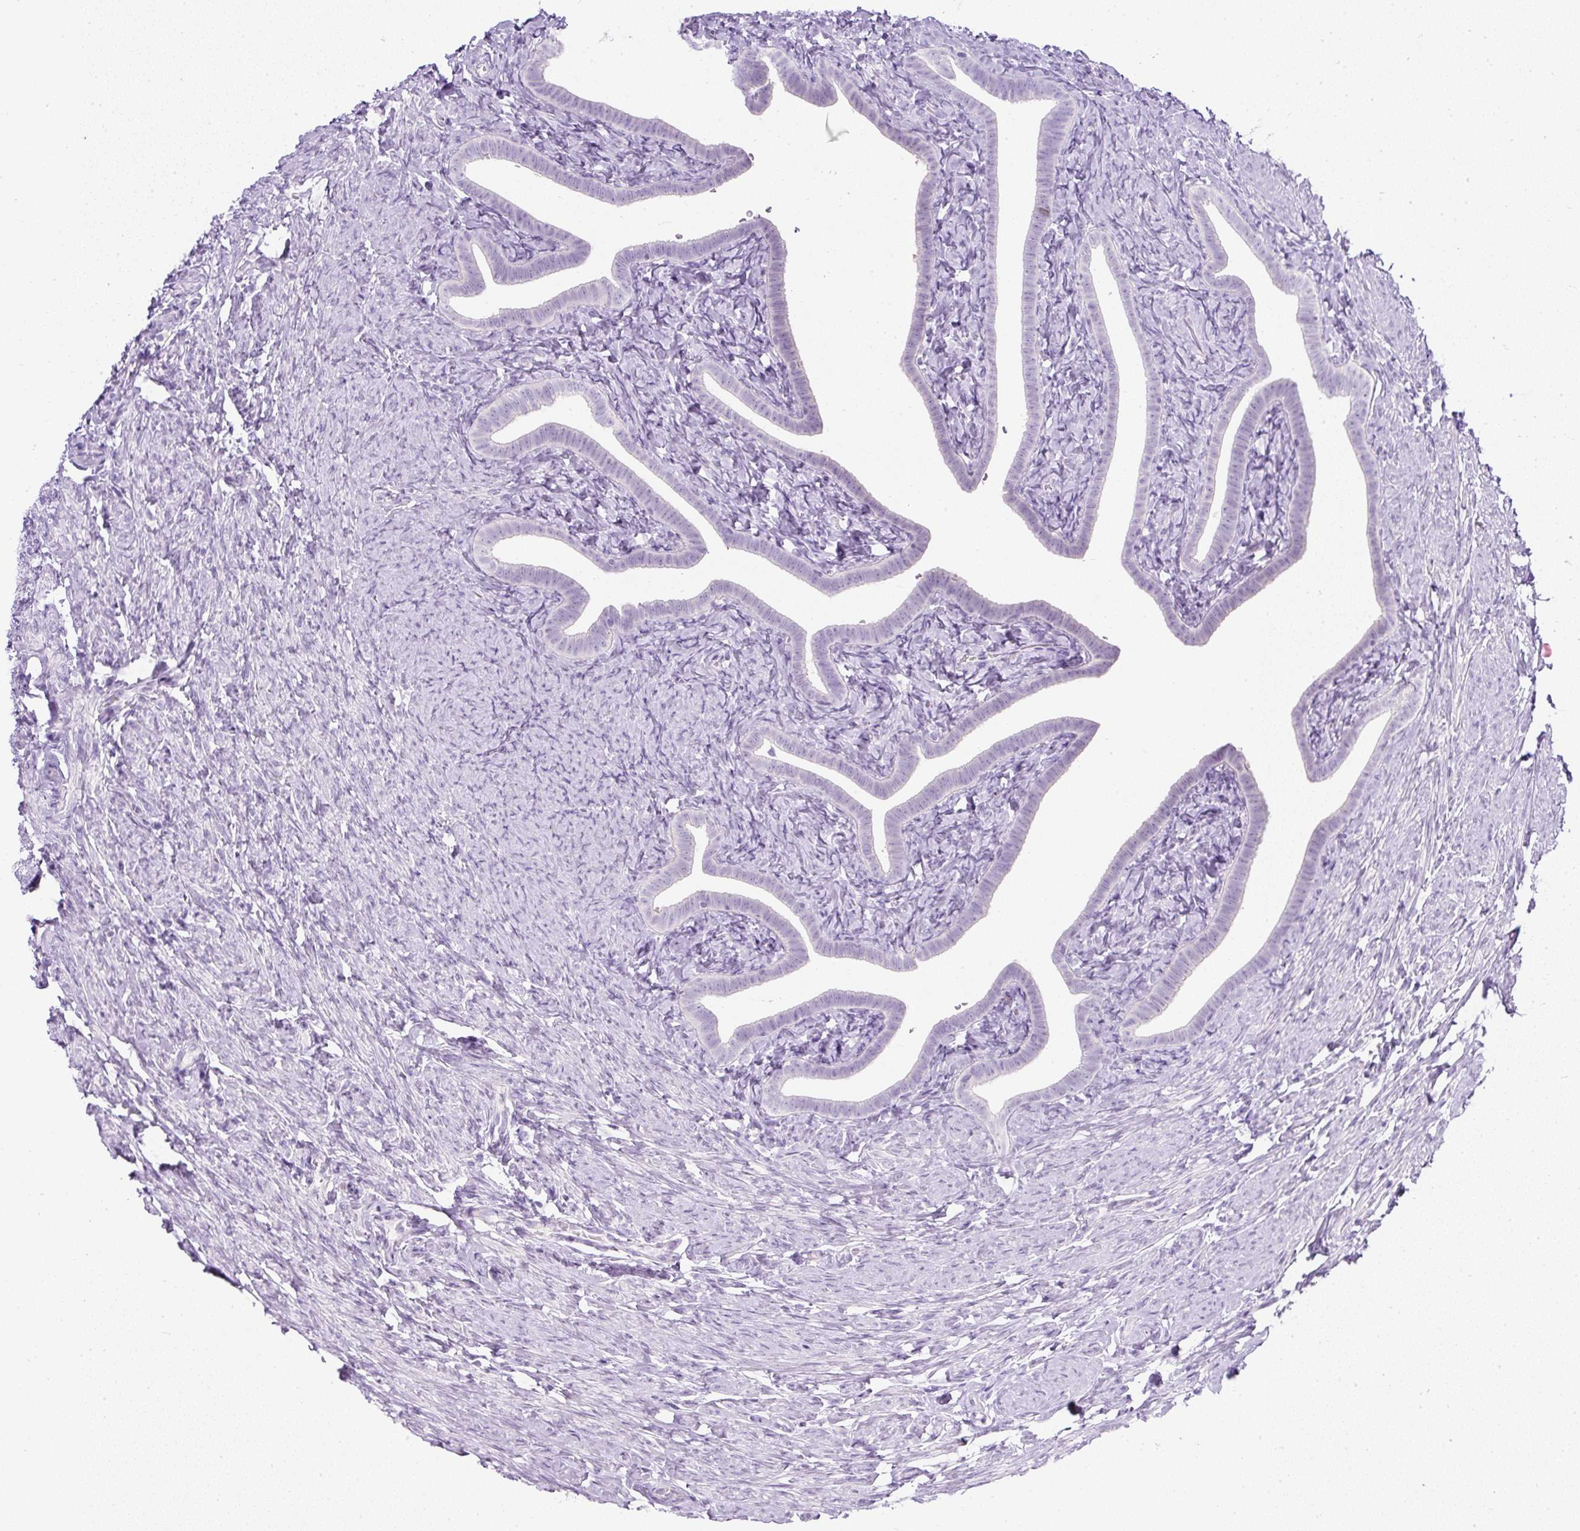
{"staining": {"intensity": "negative", "quantity": "none", "location": "none"}, "tissue": "fallopian tube", "cell_type": "Glandular cells", "image_type": "normal", "snomed": [{"axis": "morphology", "description": "Normal tissue, NOS"}, {"axis": "topography", "description": "Fallopian tube"}], "caption": "A micrograph of fallopian tube stained for a protein exhibits no brown staining in glandular cells.", "gene": "COL9A2", "patient": {"sex": "female", "age": 69}}